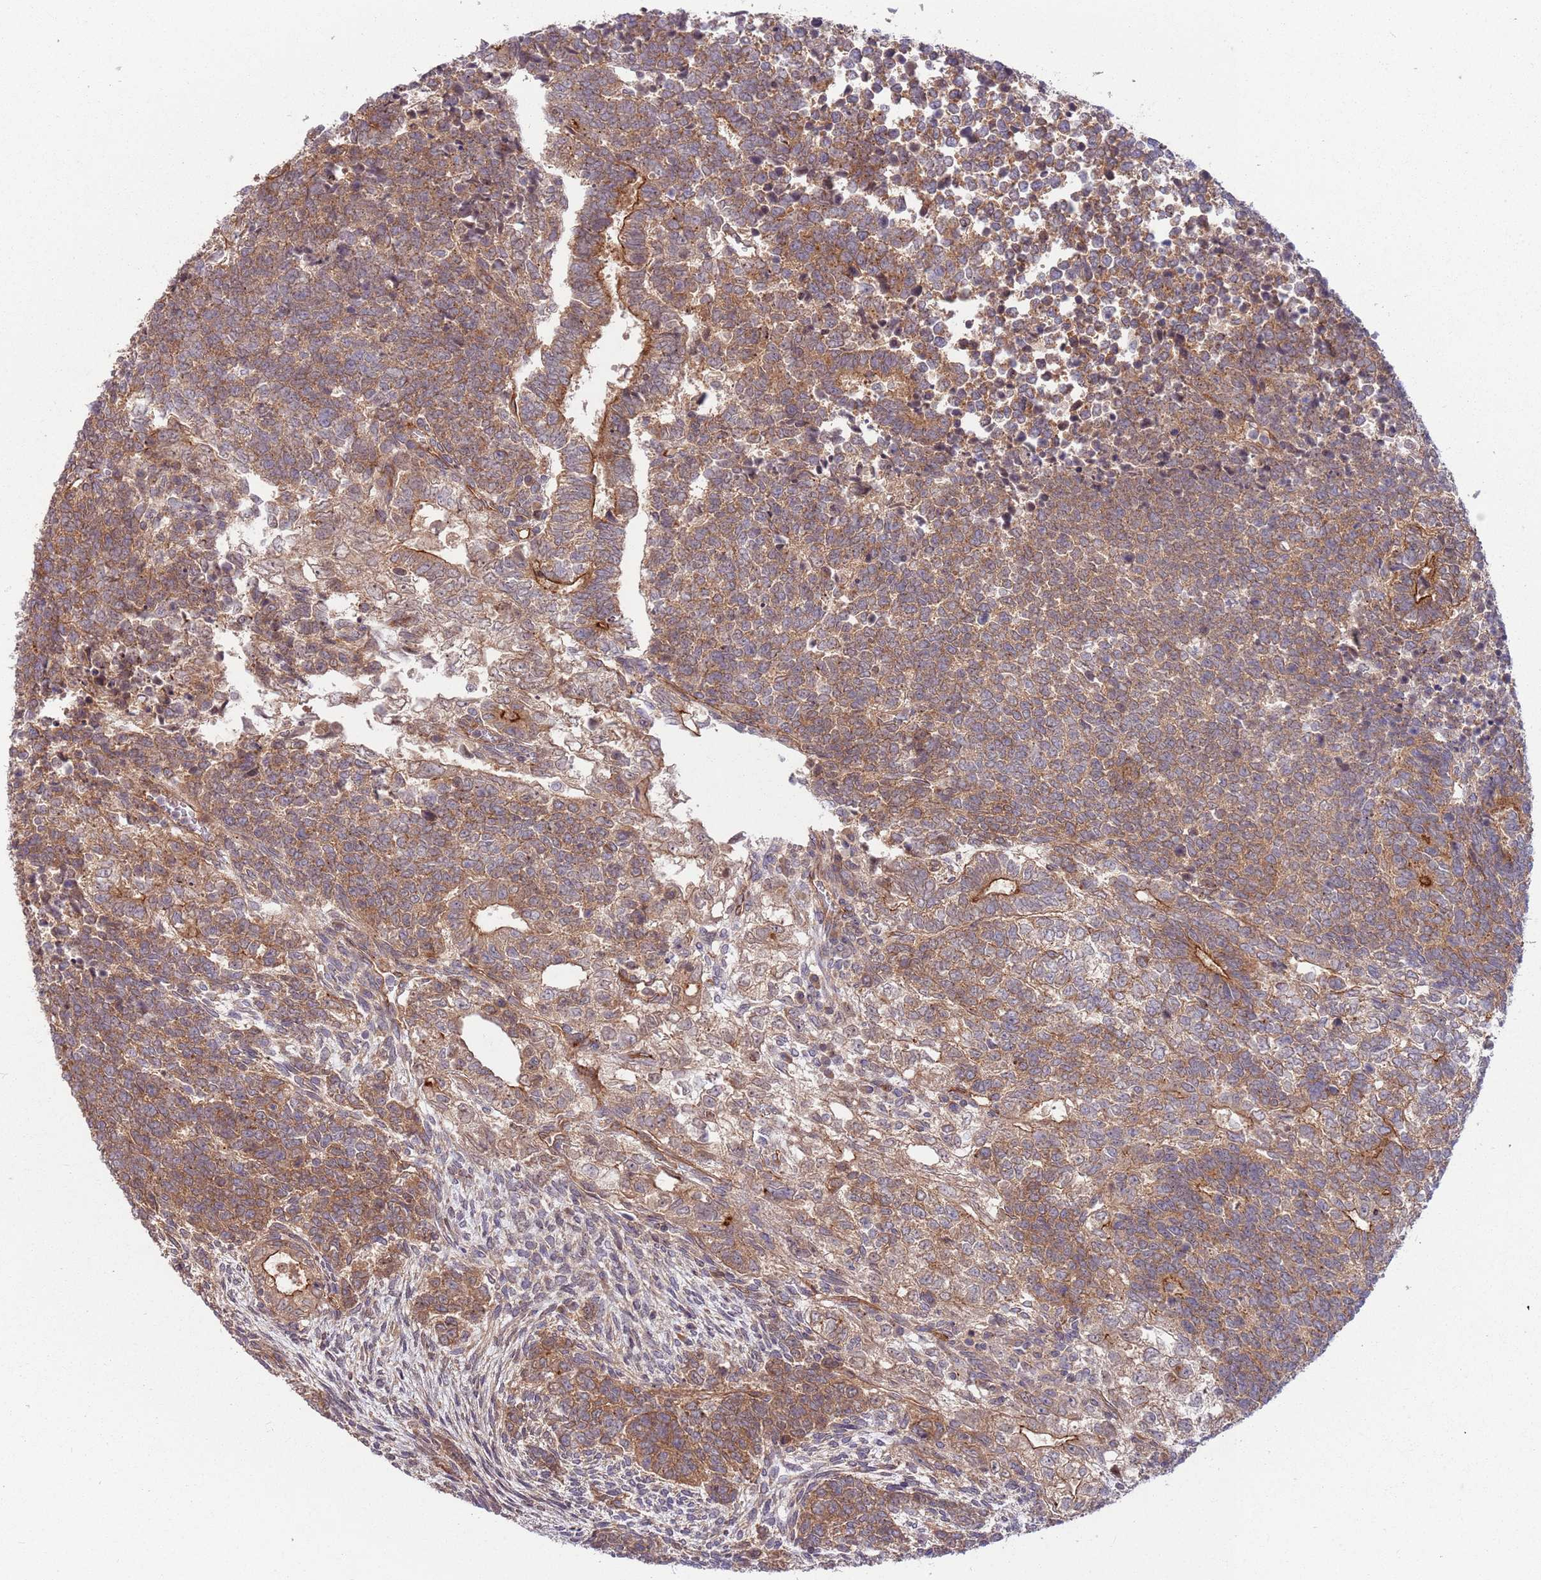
{"staining": {"intensity": "moderate", "quantity": ">75%", "location": "cytoplasmic/membranous"}, "tissue": "testis cancer", "cell_type": "Tumor cells", "image_type": "cancer", "snomed": [{"axis": "morphology", "description": "Carcinoma, Embryonal, NOS"}, {"axis": "topography", "description": "Testis"}], "caption": "Moderate cytoplasmic/membranous expression for a protein is present in approximately >75% of tumor cells of testis cancer using immunohistochemistry.", "gene": "SAV1", "patient": {"sex": "male", "age": 23}}